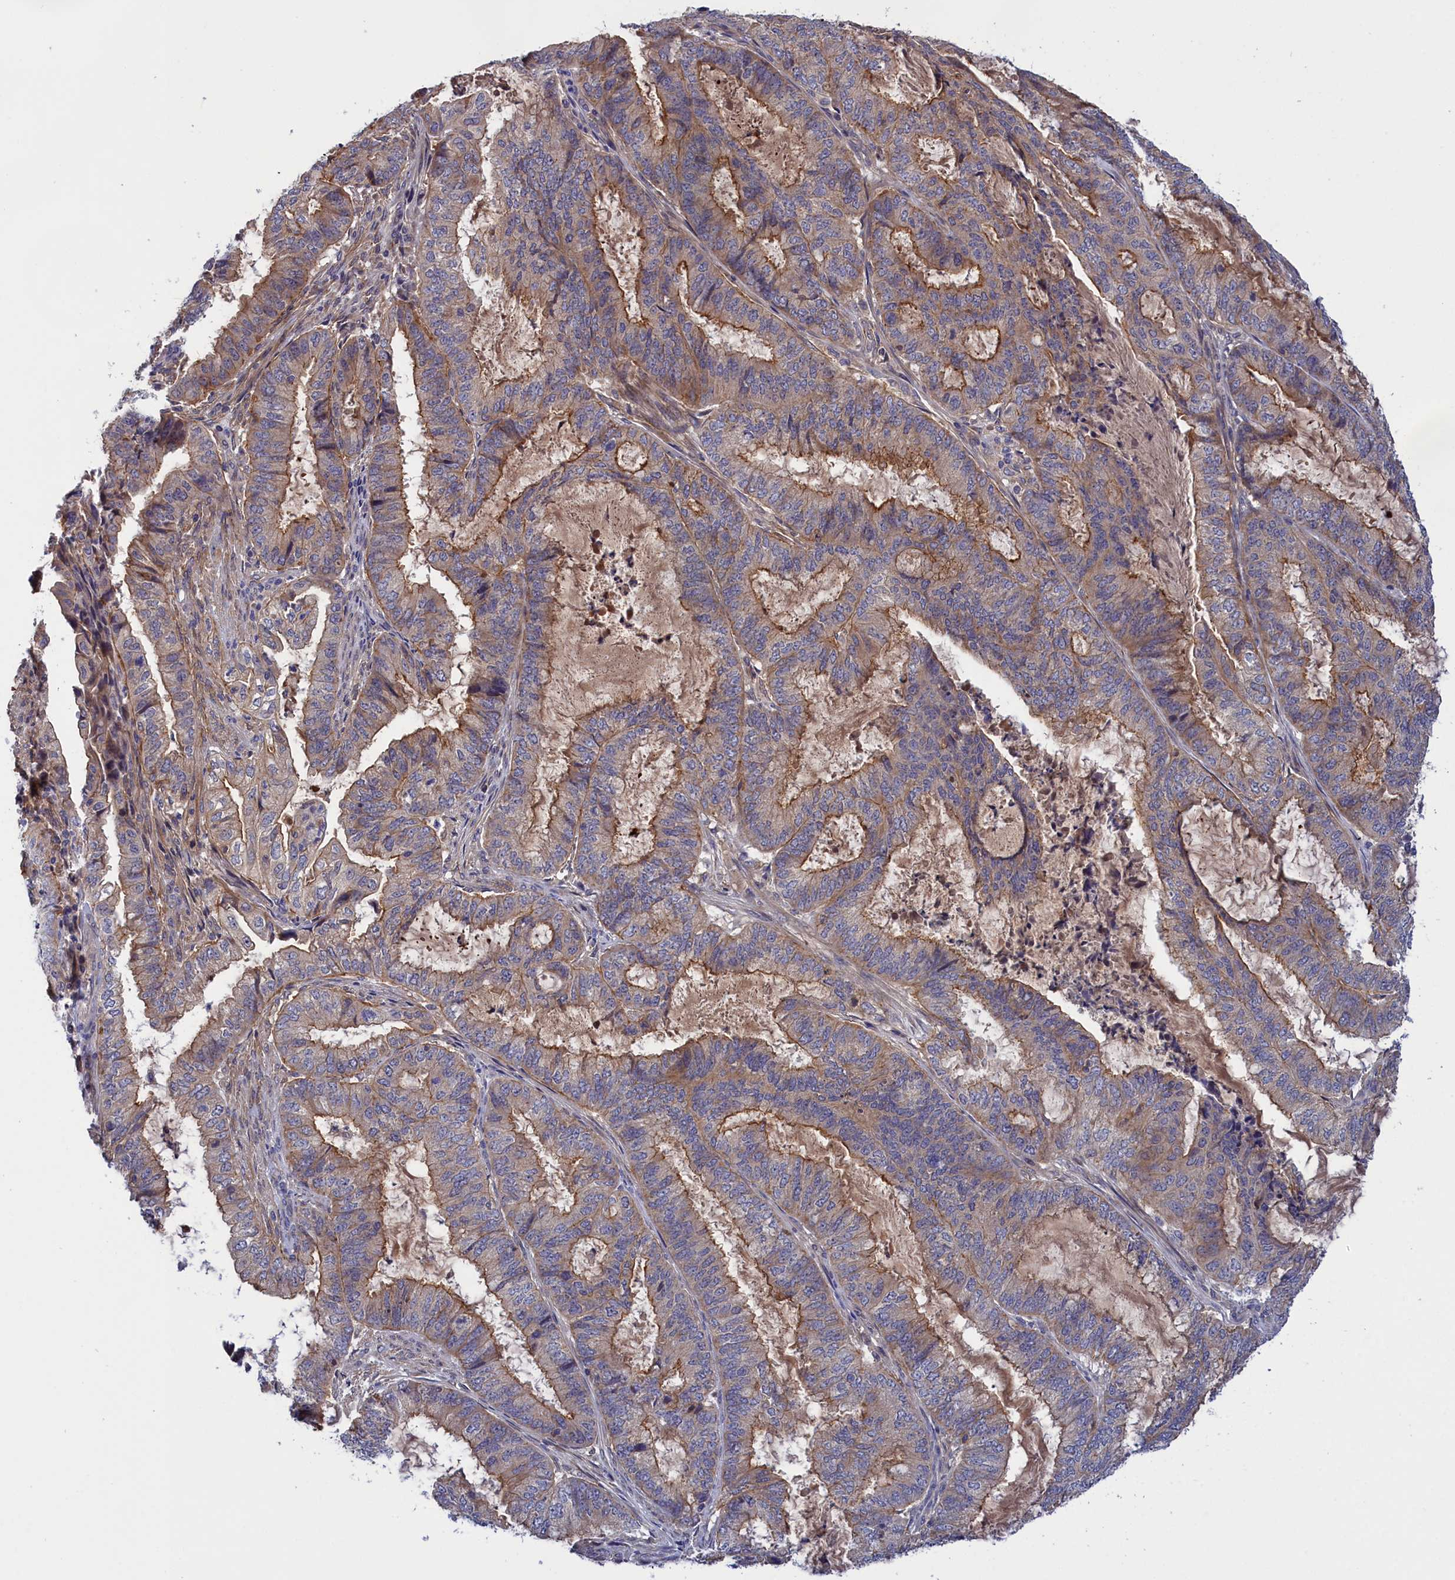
{"staining": {"intensity": "moderate", "quantity": "25%-75%", "location": "cytoplasmic/membranous"}, "tissue": "endometrial cancer", "cell_type": "Tumor cells", "image_type": "cancer", "snomed": [{"axis": "morphology", "description": "Adenocarcinoma, NOS"}, {"axis": "topography", "description": "Endometrium"}], "caption": "Endometrial adenocarcinoma was stained to show a protein in brown. There is medium levels of moderate cytoplasmic/membranous staining in approximately 25%-75% of tumor cells.", "gene": "CRACD", "patient": {"sex": "female", "age": 51}}